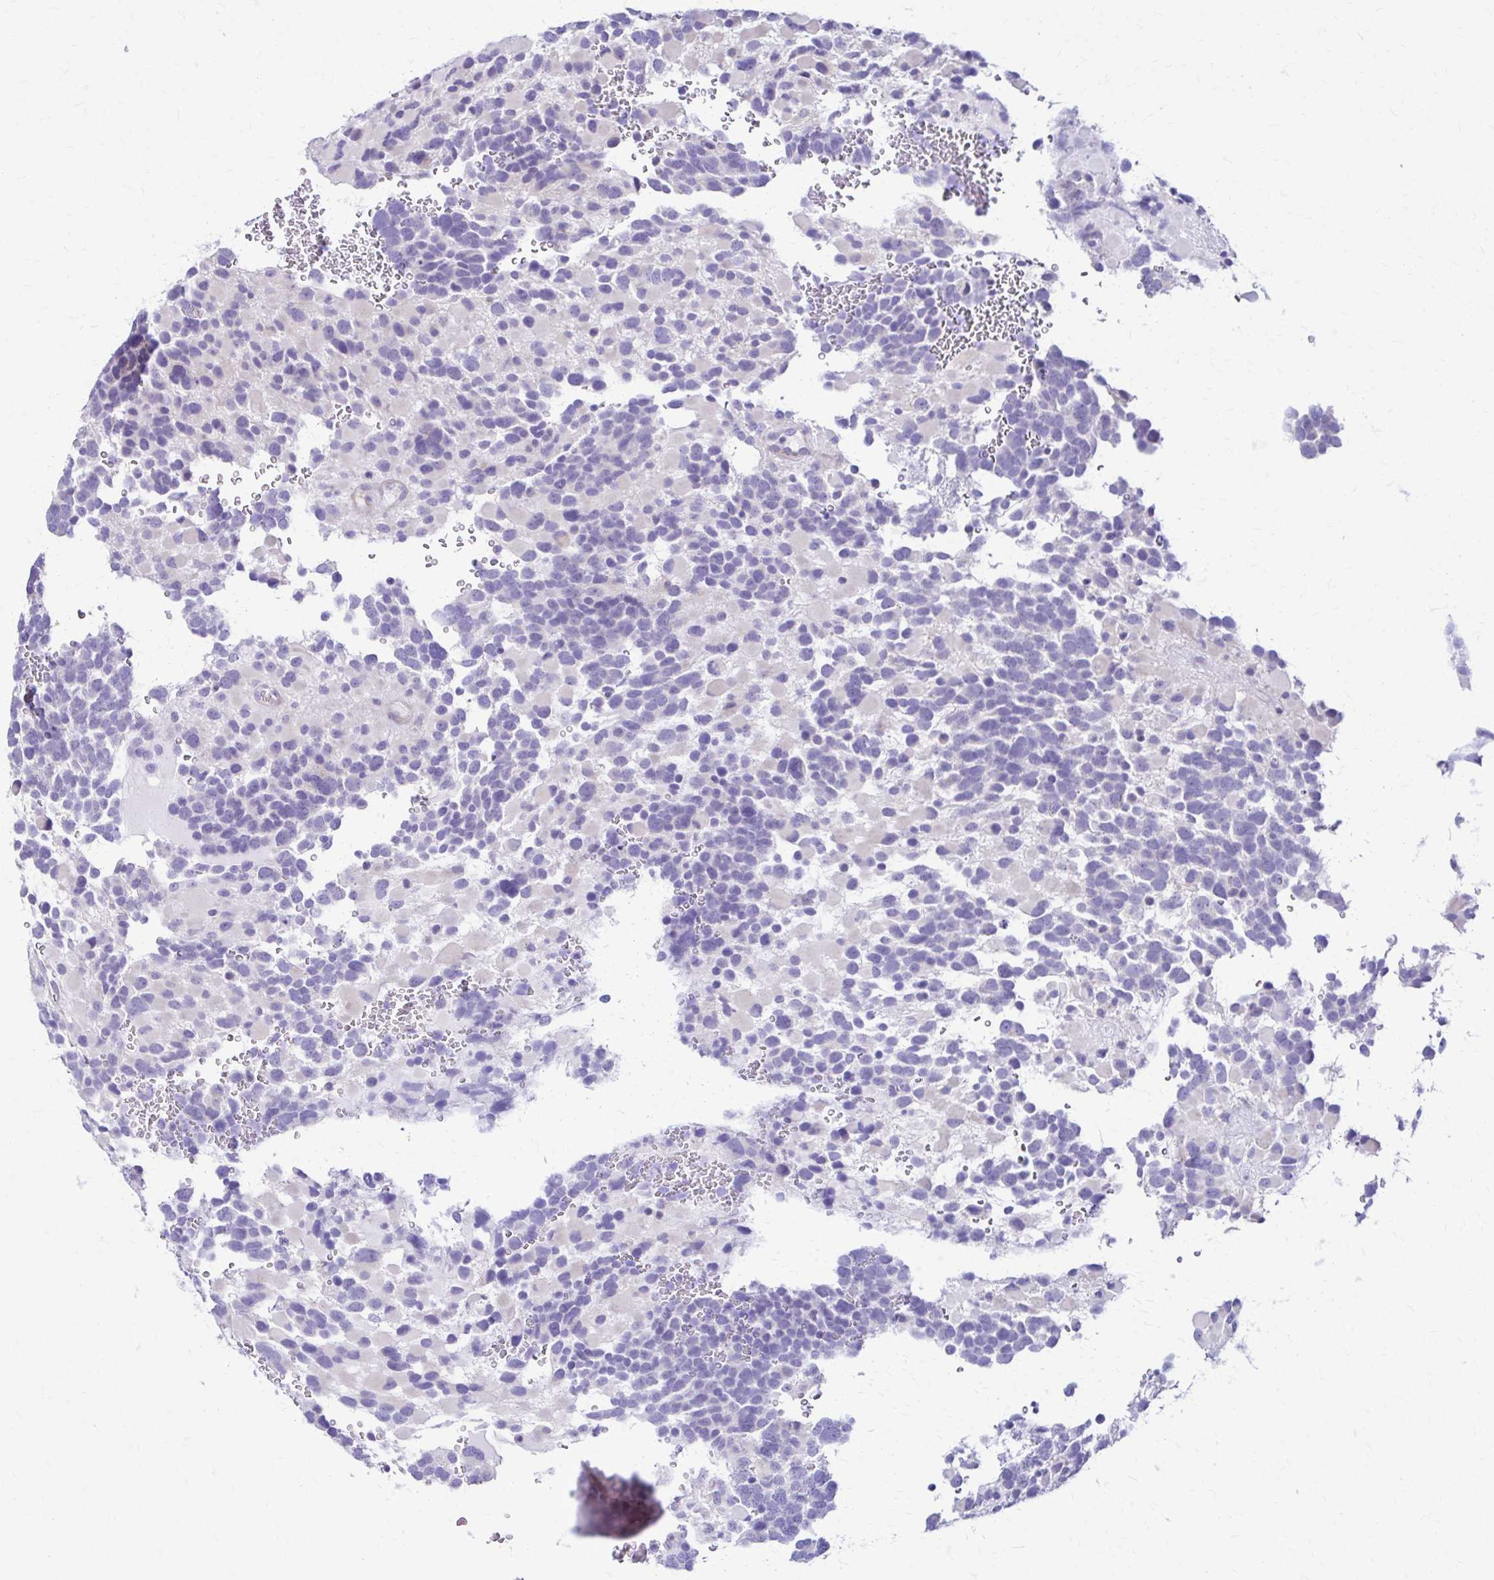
{"staining": {"intensity": "negative", "quantity": "none", "location": "none"}, "tissue": "glioma", "cell_type": "Tumor cells", "image_type": "cancer", "snomed": [{"axis": "morphology", "description": "Glioma, malignant, High grade"}, {"axis": "topography", "description": "Brain"}], "caption": "Tumor cells show no significant protein positivity in glioma.", "gene": "DSP", "patient": {"sex": "female", "age": 40}}